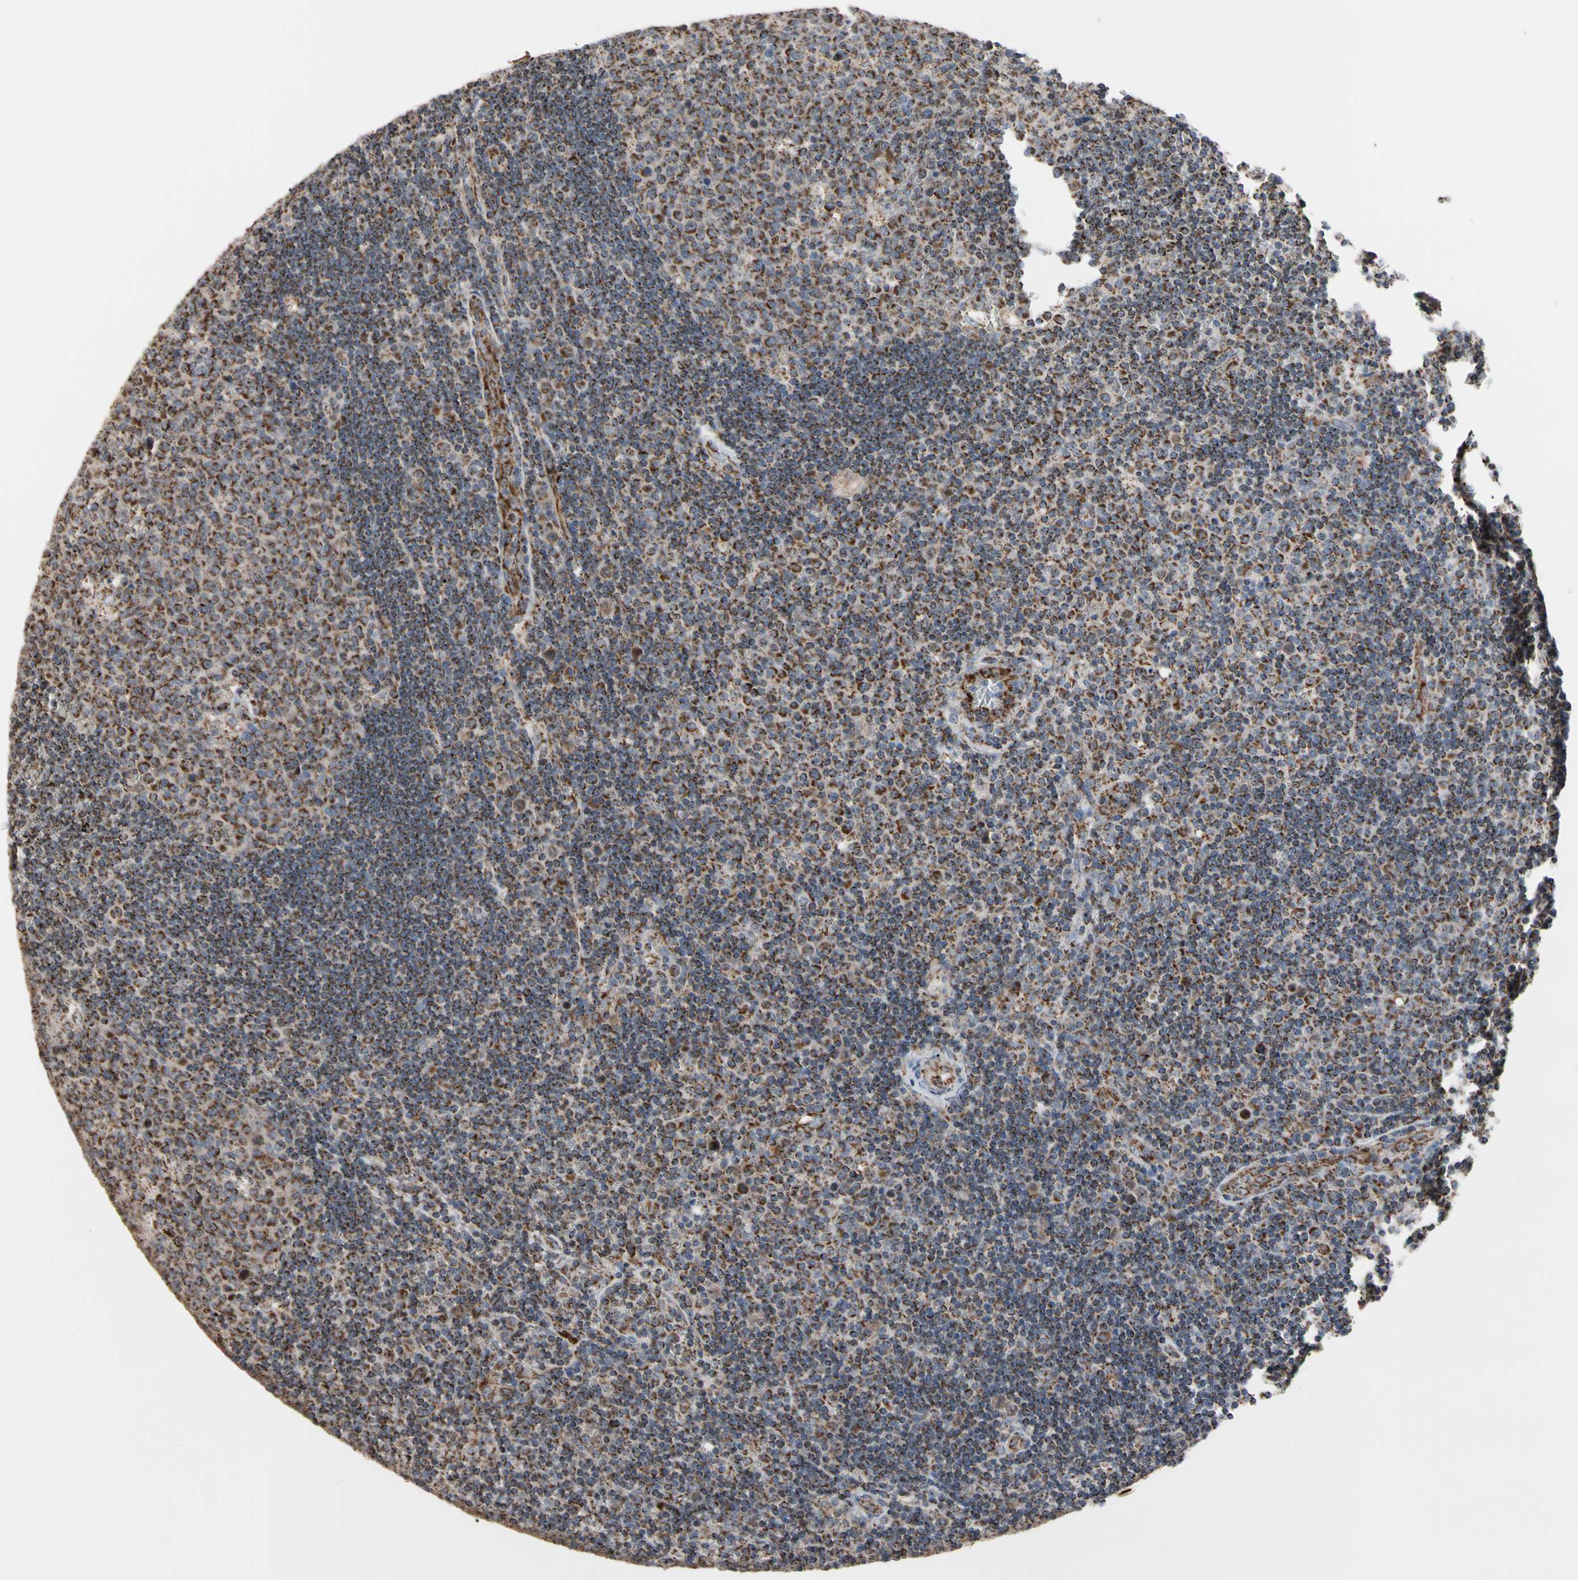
{"staining": {"intensity": "strong", "quantity": ">75%", "location": "cytoplasmic/membranous"}, "tissue": "lymph node", "cell_type": "Germinal center cells", "image_type": "normal", "snomed": [{"axis": "morphology", "description": "Normal tissue, NOS"}, {"axis": "topography", "description": "Lymph node"}, {"axis": "topography", "description": "Salivary gland"}], "caption": "Lymph node stained with immunohistochemistry (IHC) reveals strong cytoplasmic/membranous staining in about >75% of germinal center cells. Using DAB (3,3'-diaminobenzidine) (brown) and hematoxylin (blue) stains, captured at high magnification using brightfield microscopy.", "gene": "FAM110B", "patient": {"sex": "male", "age": 8}}